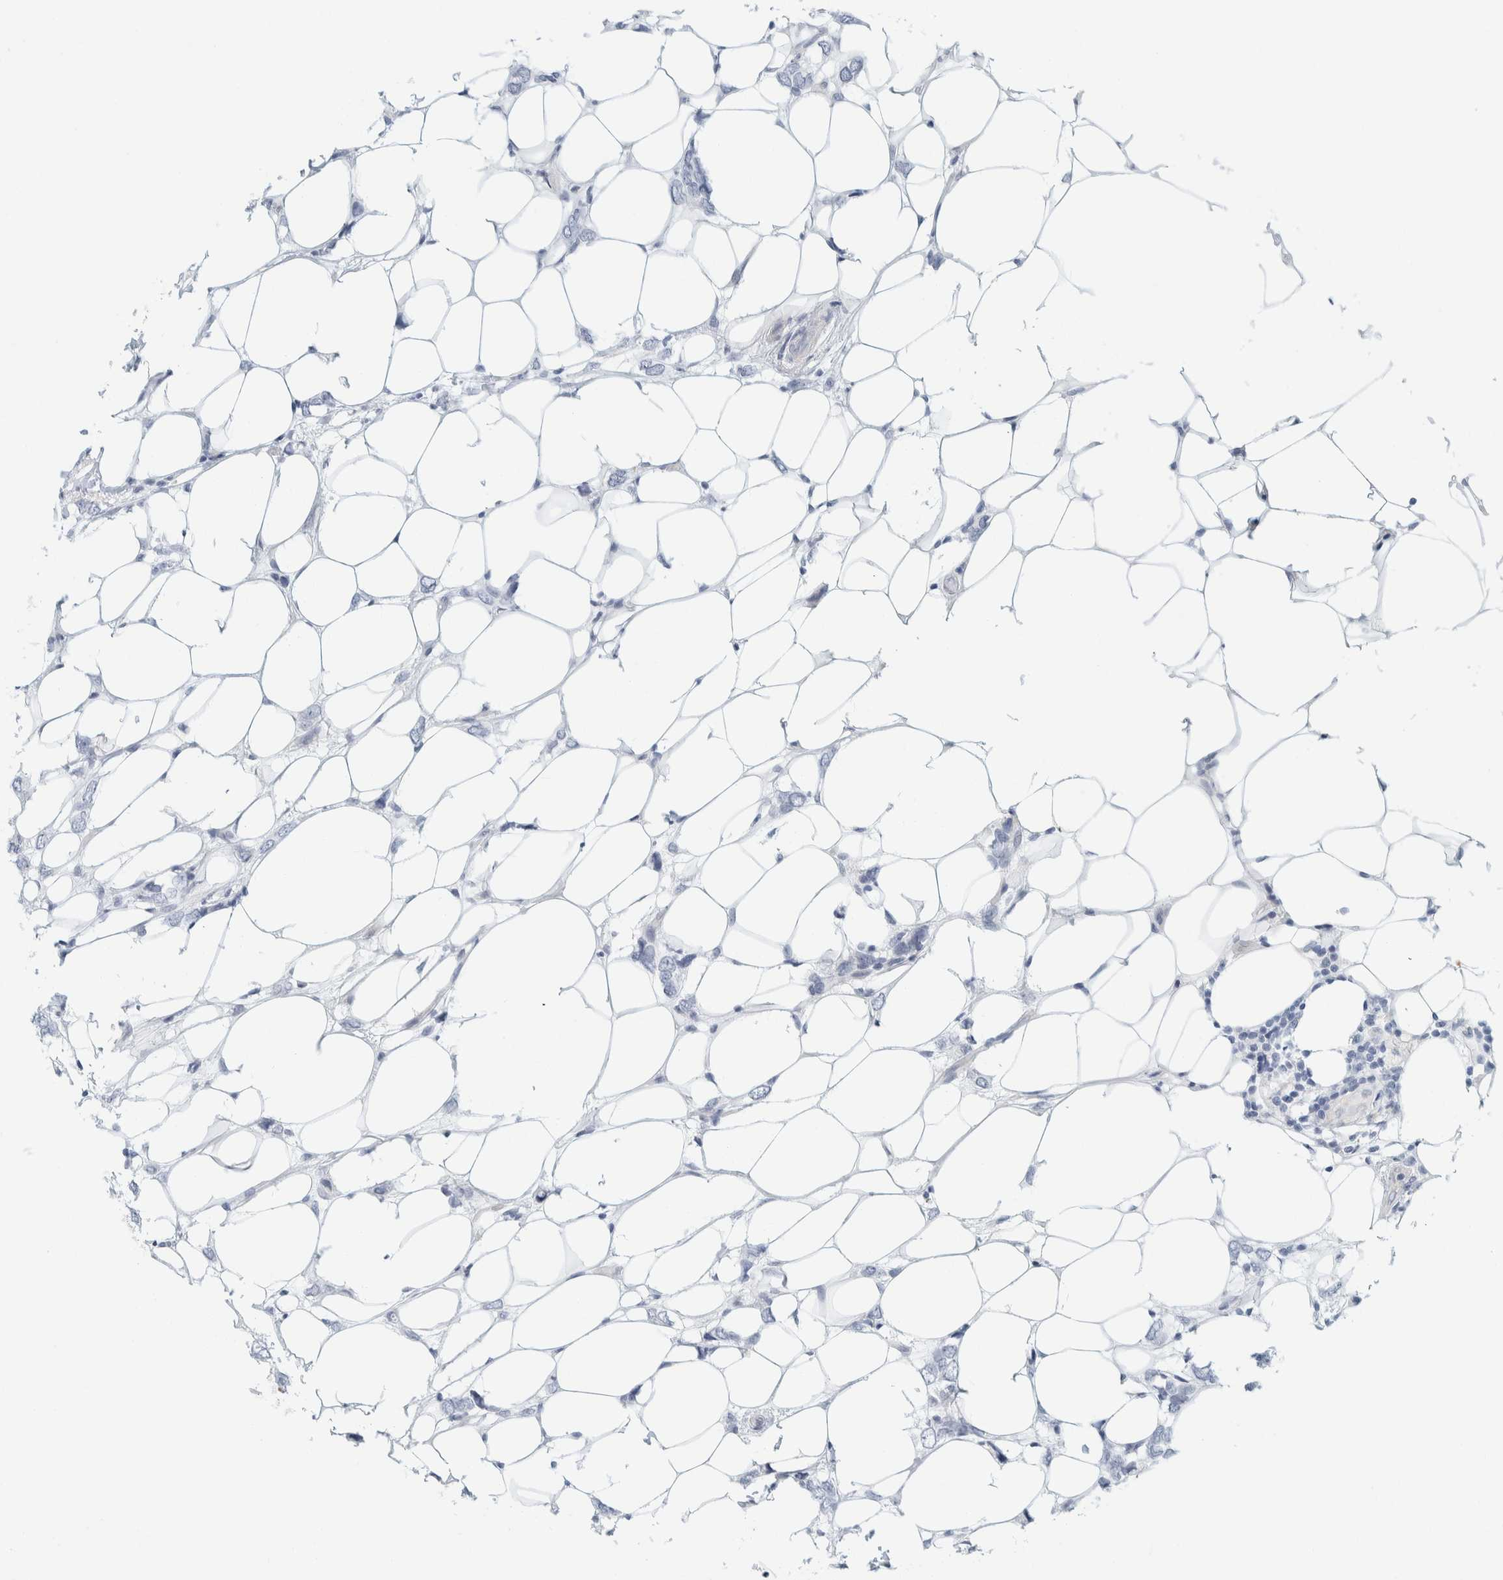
{"staining": {"intensity": "negative", "quantity": "none", "location": "none"}, "tissue": "breast cancer", "cell_type": "Tumor cells", "image_type": "cancer", "snomed": [{"axis": "morphology", "description": "Normal tissue, NOS"}, {"axis": "morphology", "description": "Lobular carcinoma"}, {"axis": "topography", "description": "Breast"}], "caption": "Breast lobular carcinoma stained for a protein using immunohistochemistry displays no staining tumor cells.", "gene": "ARHGAP27", "patient": {"sex": "female", "age": 47}}